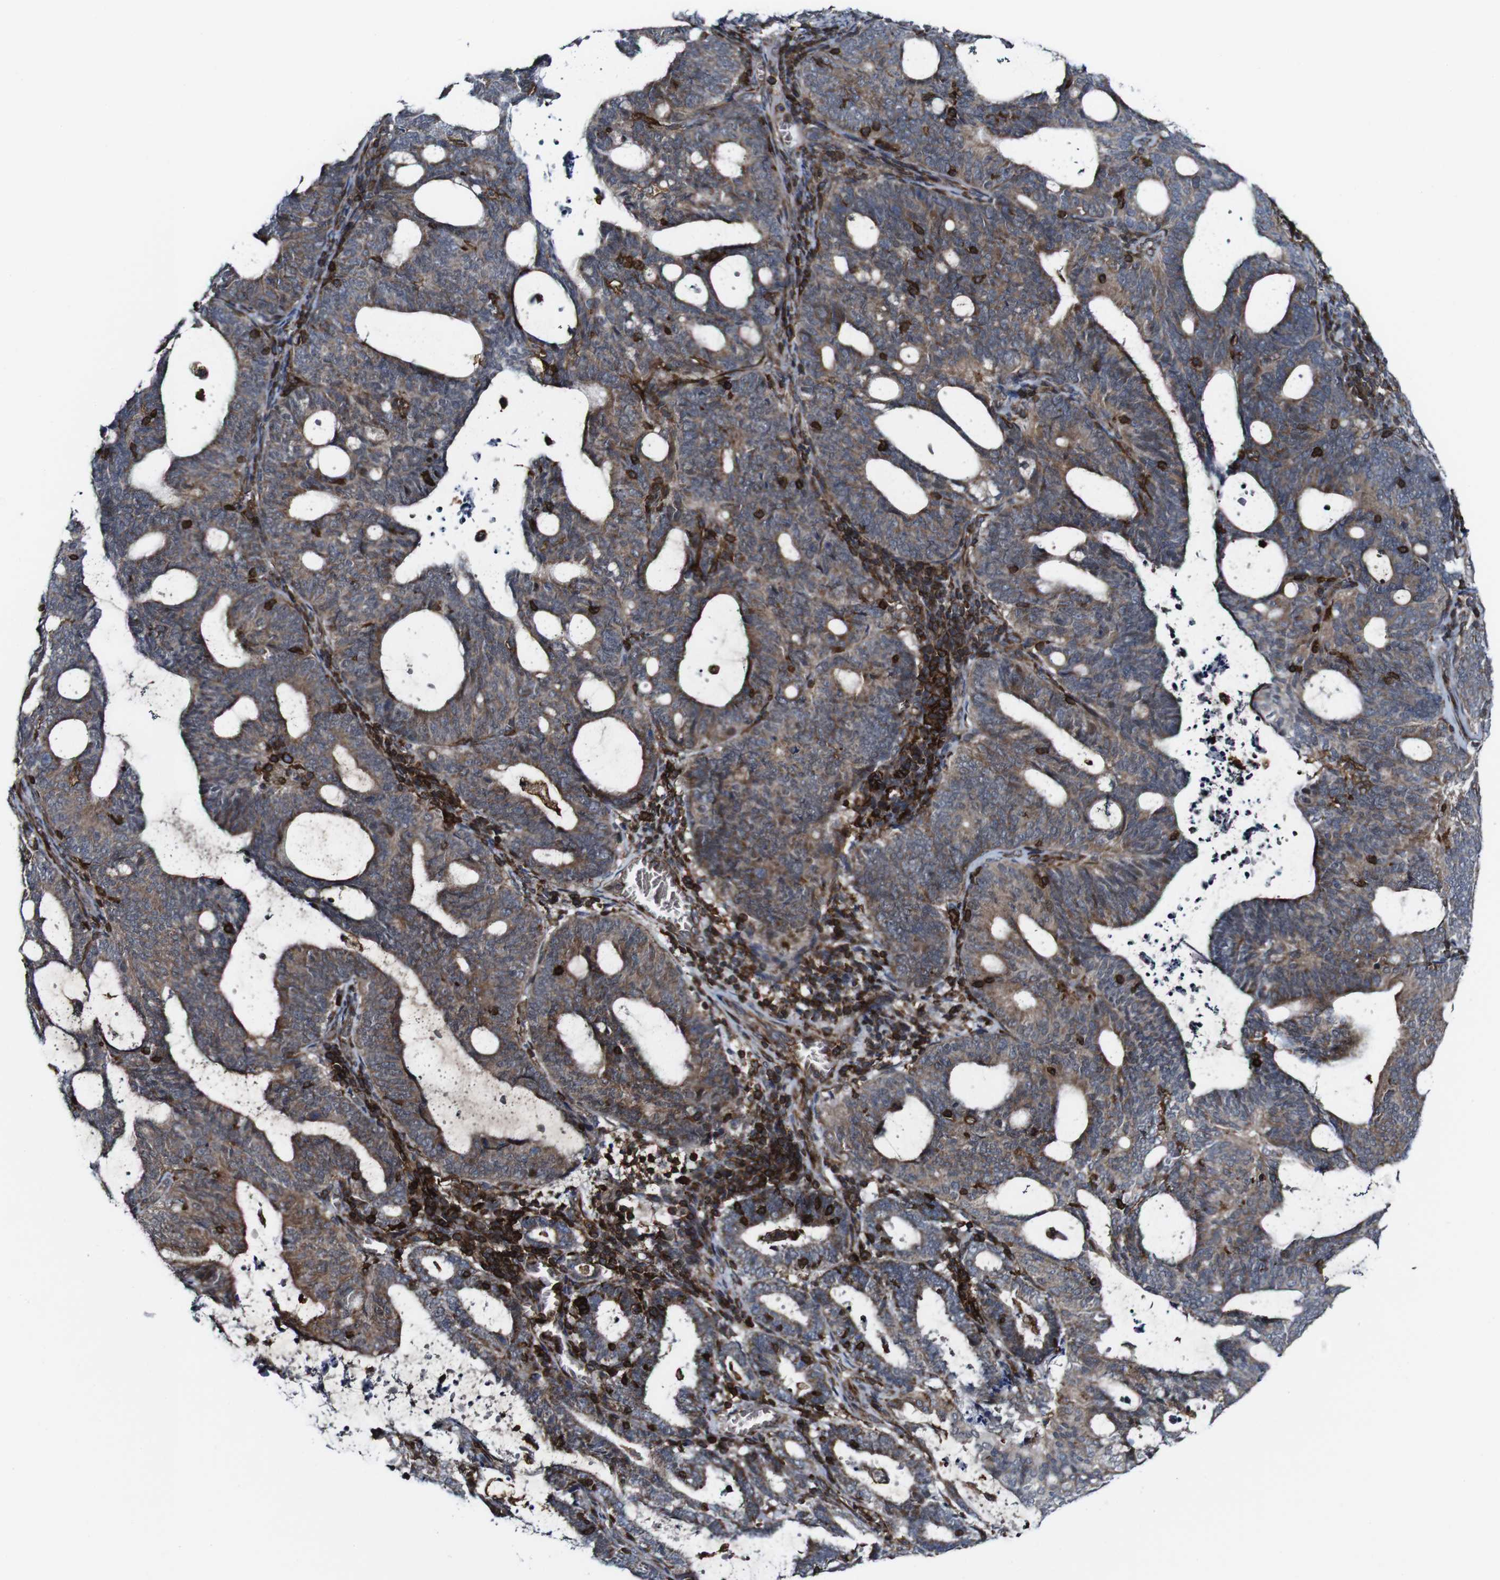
{"staining": {"intensity": "weak", "quantity": ">75%", "location": "cytoplasmic/membranous"}, "tissue": "endometrial cancer", "cell_type": "Tumor cells", "image_type": "cancer", "snomed": [{"axis": "morphology", "description": "Adenocarcinoma, NOS"}, {"axis": "topography", "description": "Uterus"}], "caption": "Immunohistochemistry staining of endometrial cancer, which exhibits low levels of weak cytoplasmic/membranous positivity in about >75% of tumor cells indicating weak cytoplasmic/membranous protein staining. The staining was performed using DAB (brown) for protein detection and nuclei were counterstained in hematoxylin (blue).", "gene": "JAK2", "patient": {"sex": "female", "age": 83}}